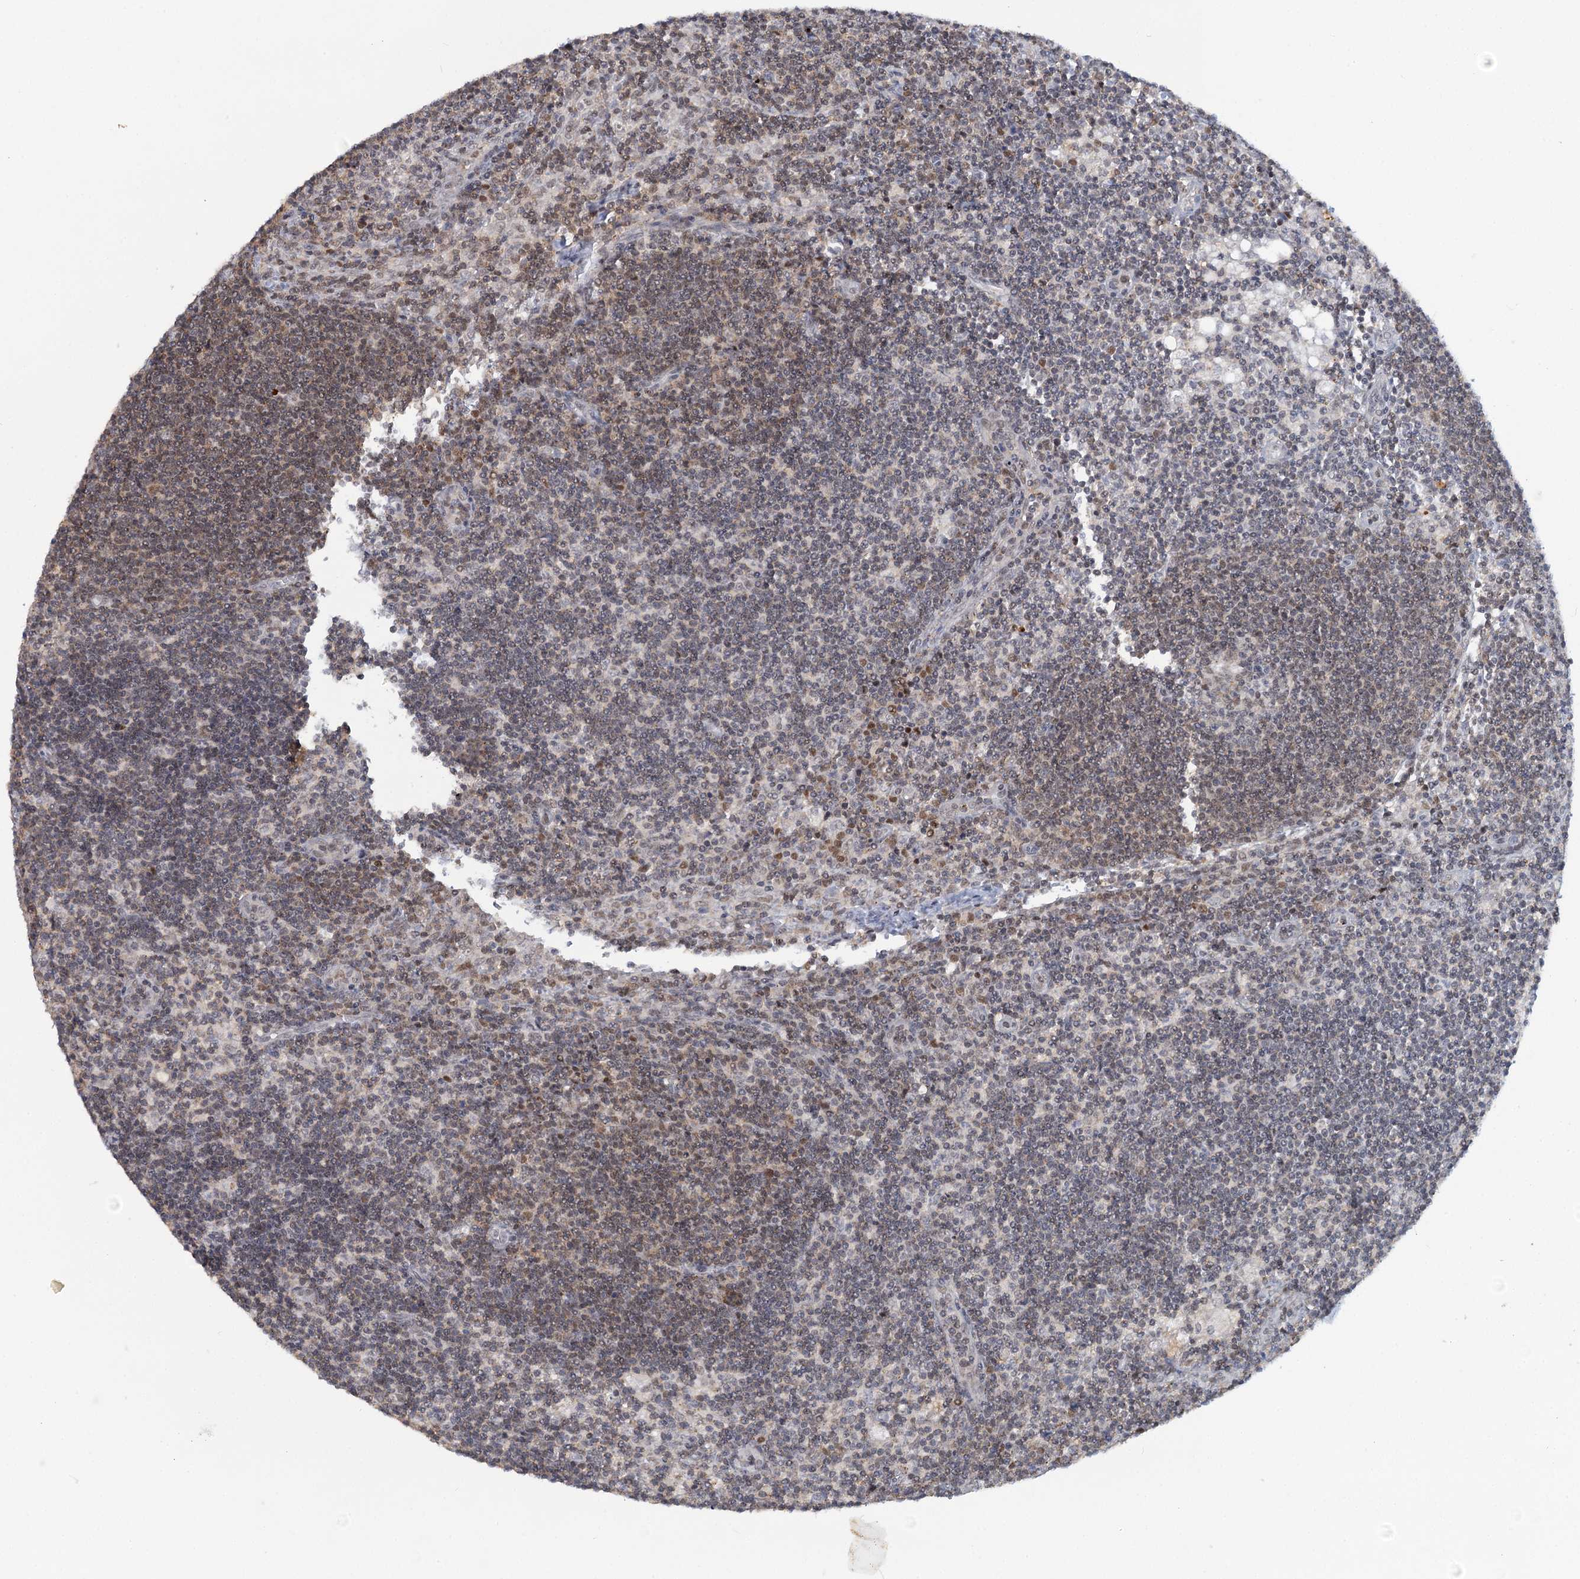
{"staining": {"intensity": "moderate", "quantity": "25%-75%", "location": "nuclear"}, "tissue": "lymph node", "cell_type": "Germinal center cells", "image_type": "normal", "snomed": [{"axis": "morphology", "description": "Normal tissue, NOS"}, {"axis": "topography", "description": "Lymph node"}], "caption": "Lymph node stained with immunohistochemistry (IHC) demonstrates moderate nuclear positivity in approximately 25%-75% of germinal center cells. The staining was performed using DAB to visualize the protein expression in brown, while the nuclei were stained in blue with hematoxylin (Magnification: 20x).", "gene": "GPATCH11", "patient": {"sex": "male", "age": 24}}